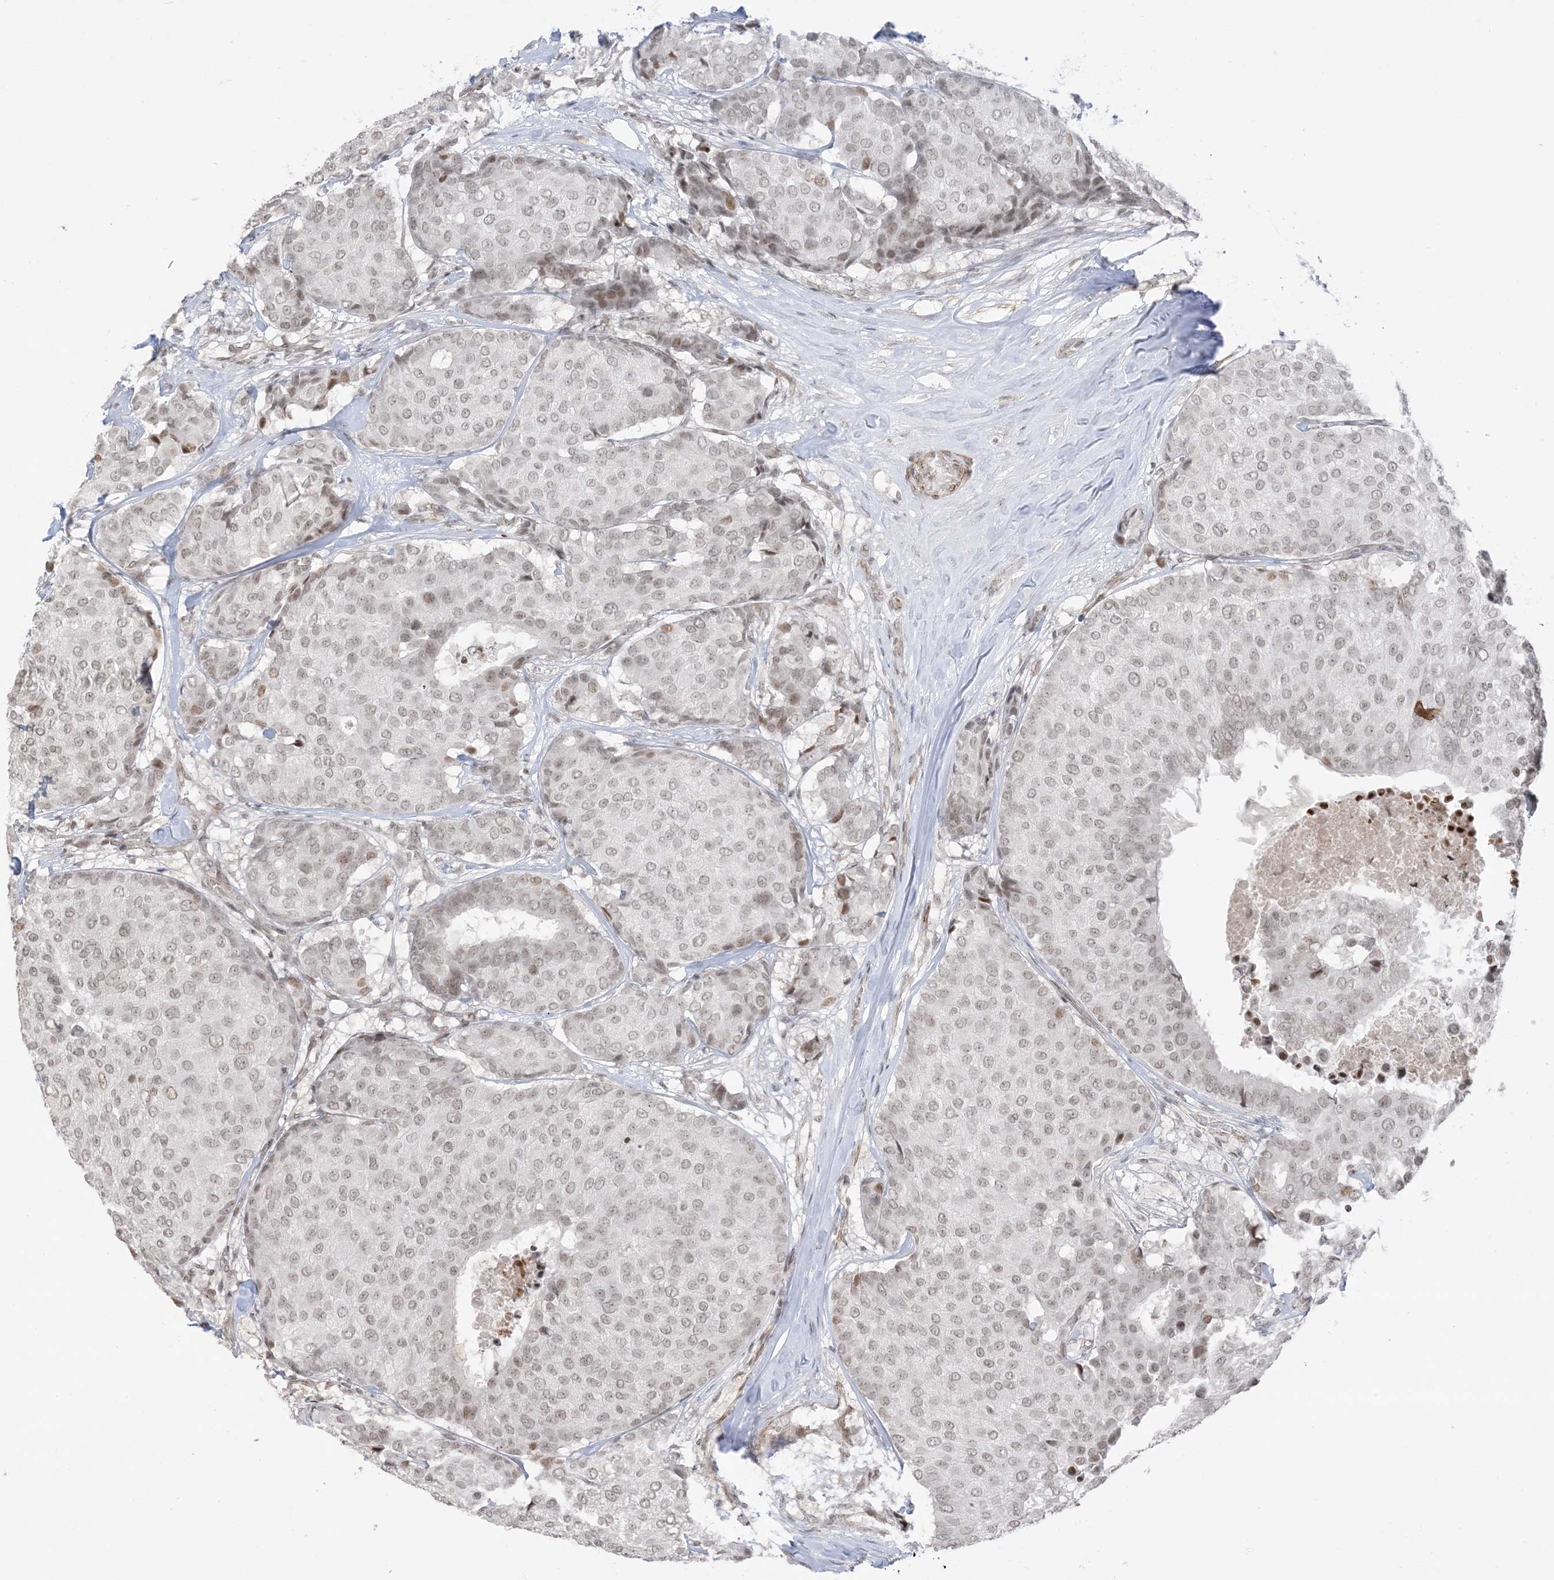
{"staining": {"intensity": "weak", "quantity": ">75%", "location": "nuclear"}, "tissue": "breast cancer", "cell_type": "Tumor cells", "image_type": "cancer", "snomed": [{"axis": "morphology", "description": "Duct carcinoma"}, {"axis": "topography", "description": "Breast"}], "caption": "Protein expression analysis of breast cancer (infiltrating ductal carcinoma) demonstrates weak nuclear staining in about >75% of tumor cells.", "gene": "METAP1D", "patient": {"sex": "female", "age": 75}}